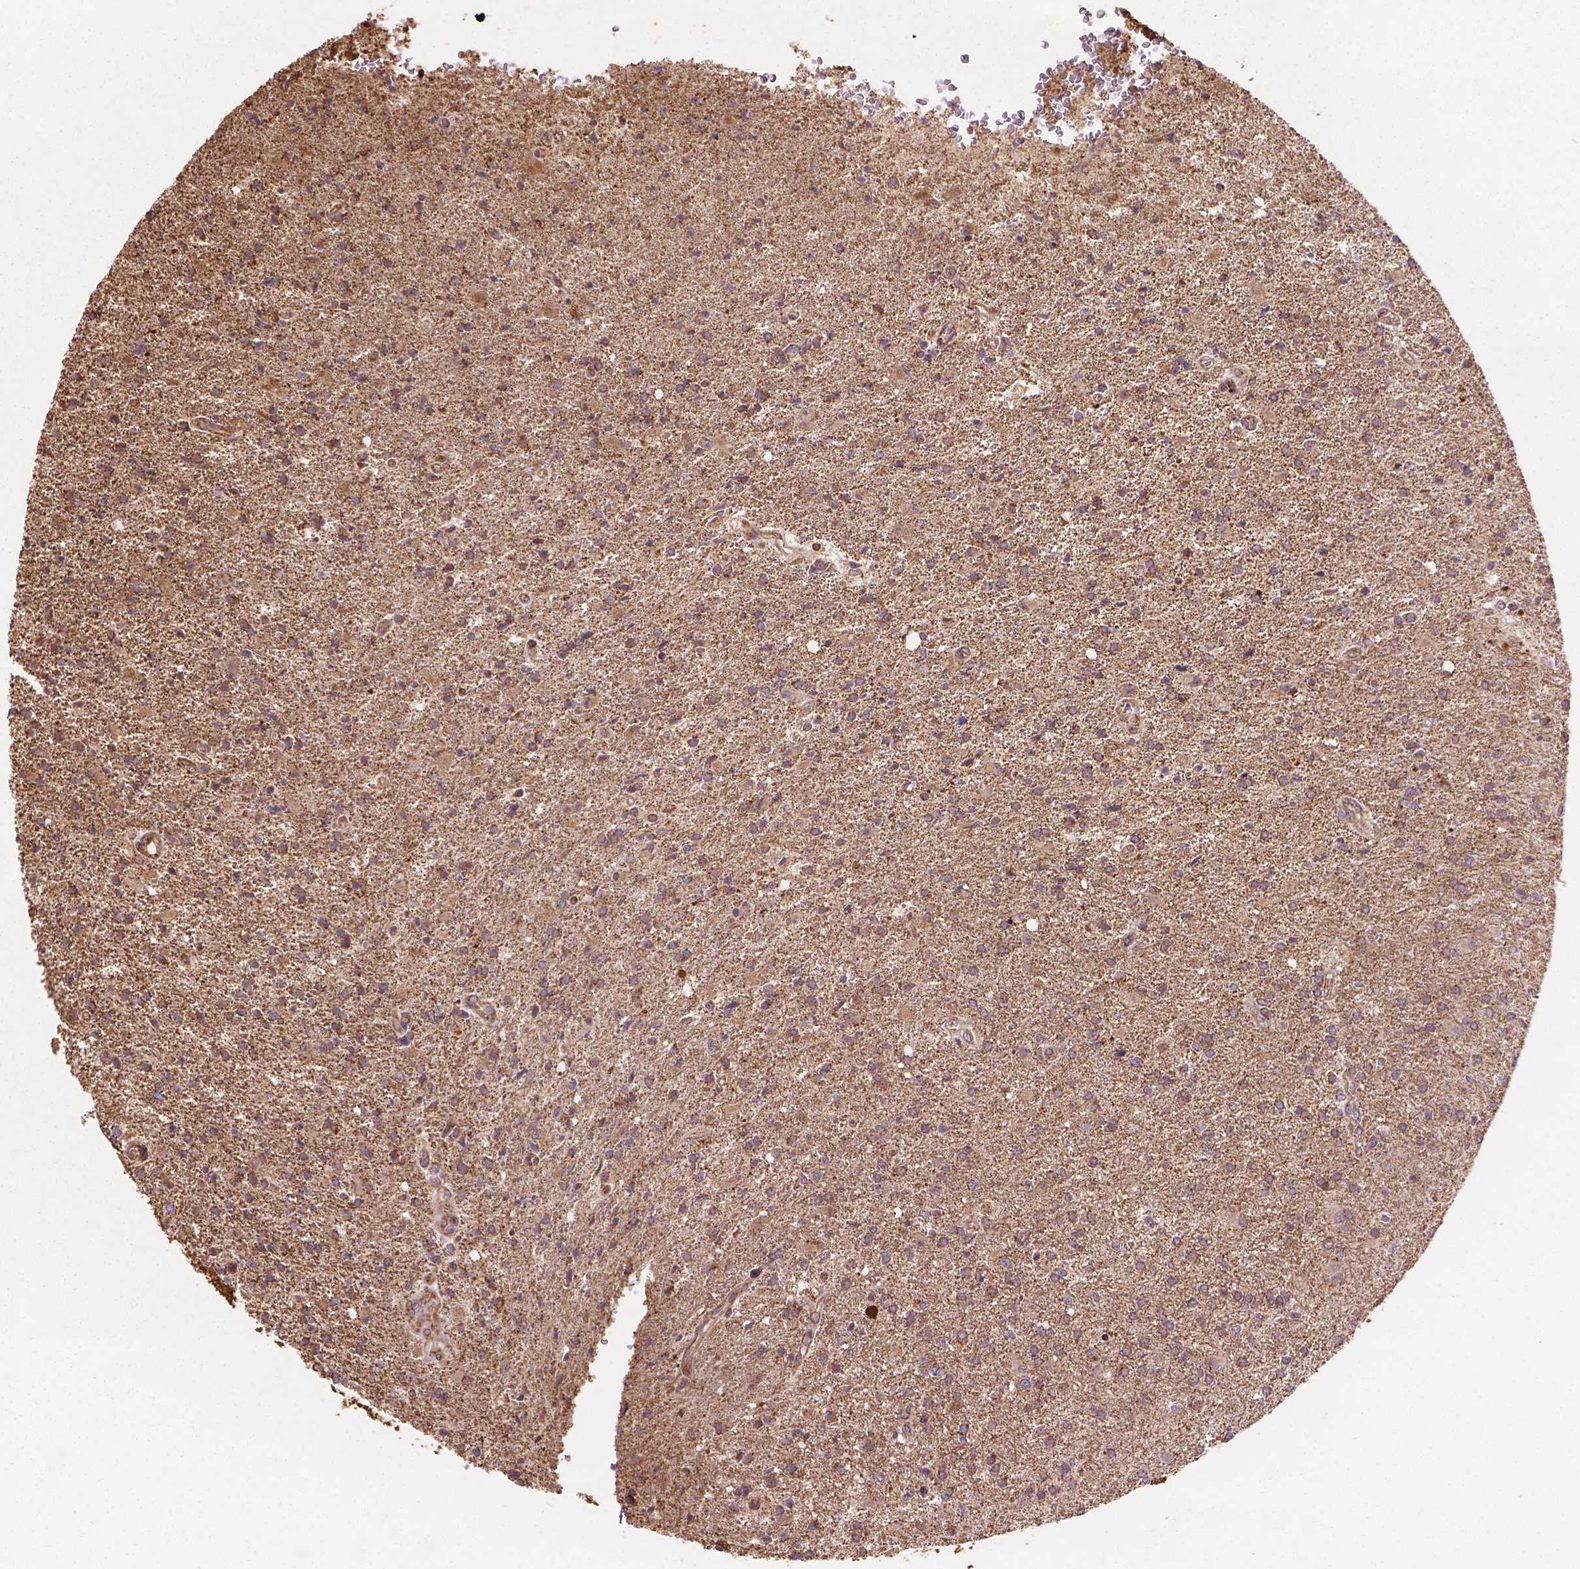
{"staining": {"intensity": "weak", "quantity": ">75%", "location": "cytoplasmic/membranous"}, "tissue": "glioma", "cell_type": "Tumor cells", "image_type": "cancer", "snomed": [{"axis": "morphology", "description": "Glioma, malignant, High grade"}, {"axis": "topography", "description": "Cerebral cortex"}], "caption": "Human malignant glioma (high-grade) stained with a brown dye displays weak cytoplasmic/membranous positive staining in approximately >75% of tumor cells.", "gene": "HS3ST3A1", "patient": {"sex": "male", "age": 70}}